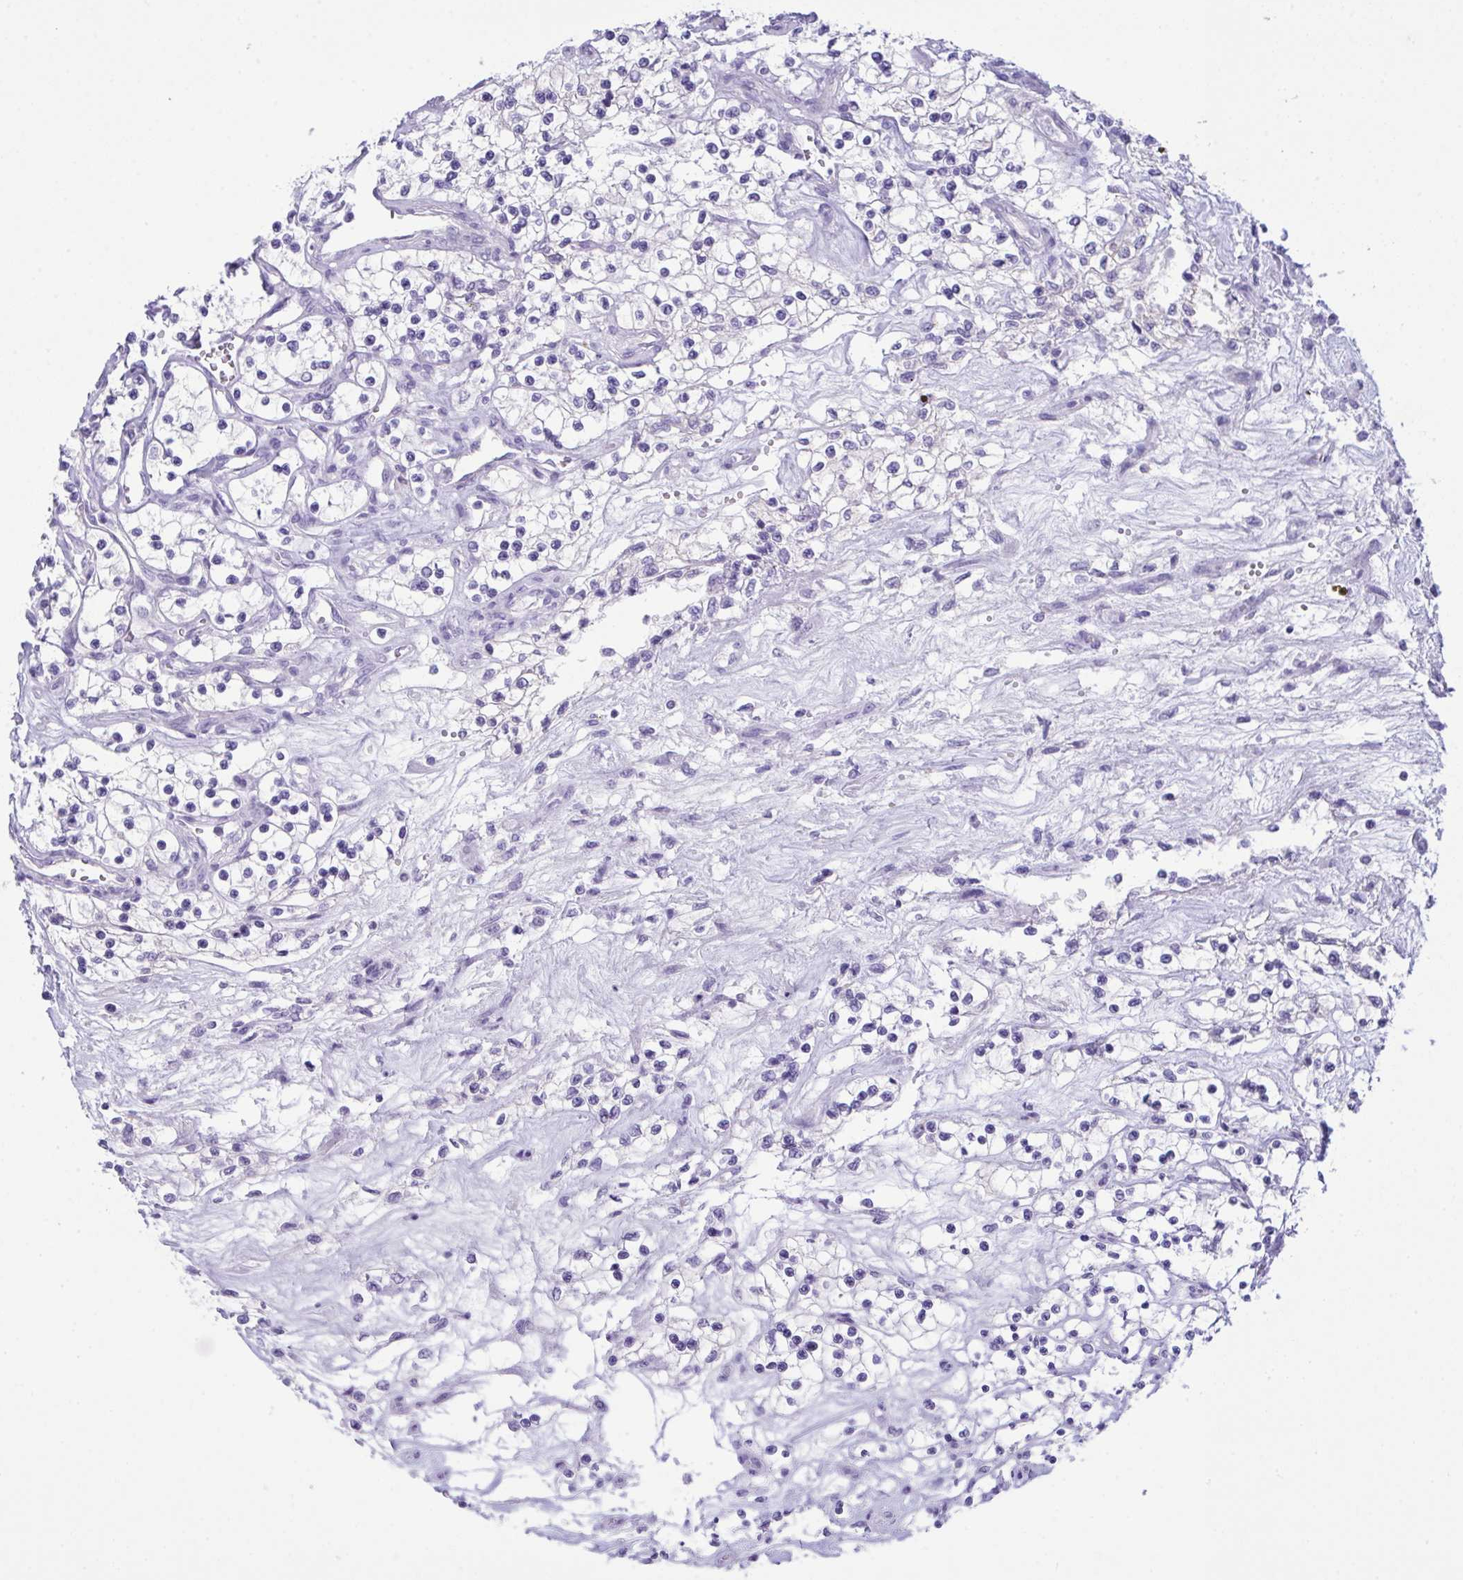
{"staining": {"intensity": "negative", "quantity": "none", "location": "none"}, "tissue": "renal cancer", "cell_type": "Tumor cells", "image_type": "cancer", "snomed": [{"axis": "morphology", "description": "Adenocarcinoma, NOS"}, {"axis": "topography", "description": "Kidney"}], "caption": "Immunohistochemistry micrograph of adenocarcinoma (renal) stained for a protein (brown), which demonstrates no staining in tumor cells. Brightfield microscopy of immunohistochemistry (IHC) stained with DAB (3,3'-diaminobenzidine) (brown) and hematoxylin (blue), captured at high magnification.", "gene": "GLB1L2", "patient": {"sex": "female", "age": 69}}